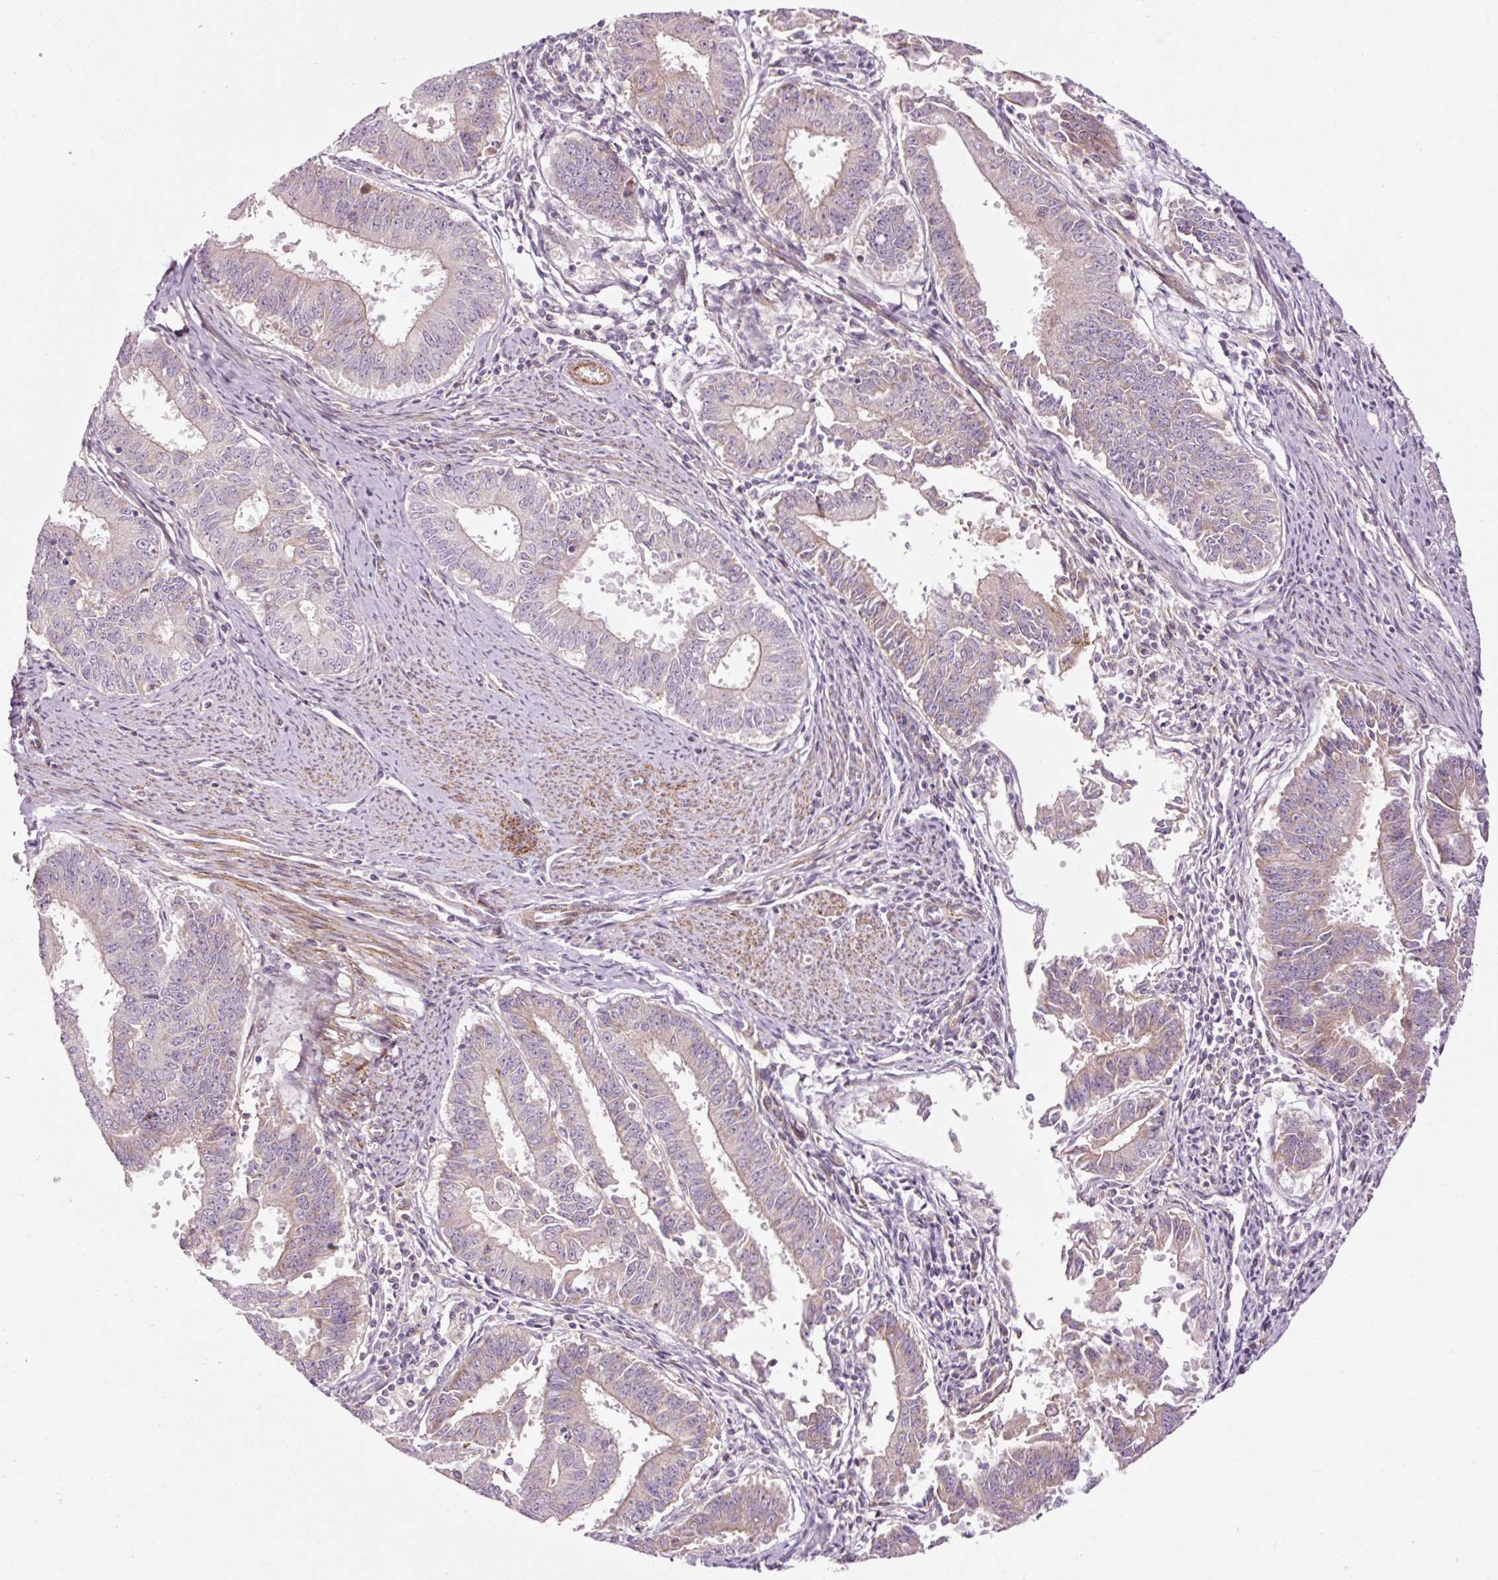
{"staining": {"intensity": "weak", "quantity": "<25%", "location": "cytoplasmic/membranous"}, "tissue": "endometrial cancer", "cell_type": "Tumor cells", "image_type": "cancer", "snomed": [{"axis": "morphology", "description": "Adenocarcinoma, NOS"}, {"axis": "topography", "description": "Endometrium"}], "caption": "DAB immunohistochemical staining of human adenocarcinoma (endometrial) reveals no significant staining in tumor cells.", "gene": "ANKRD20A1", "patient": {"sex": "female", "age": 73}}